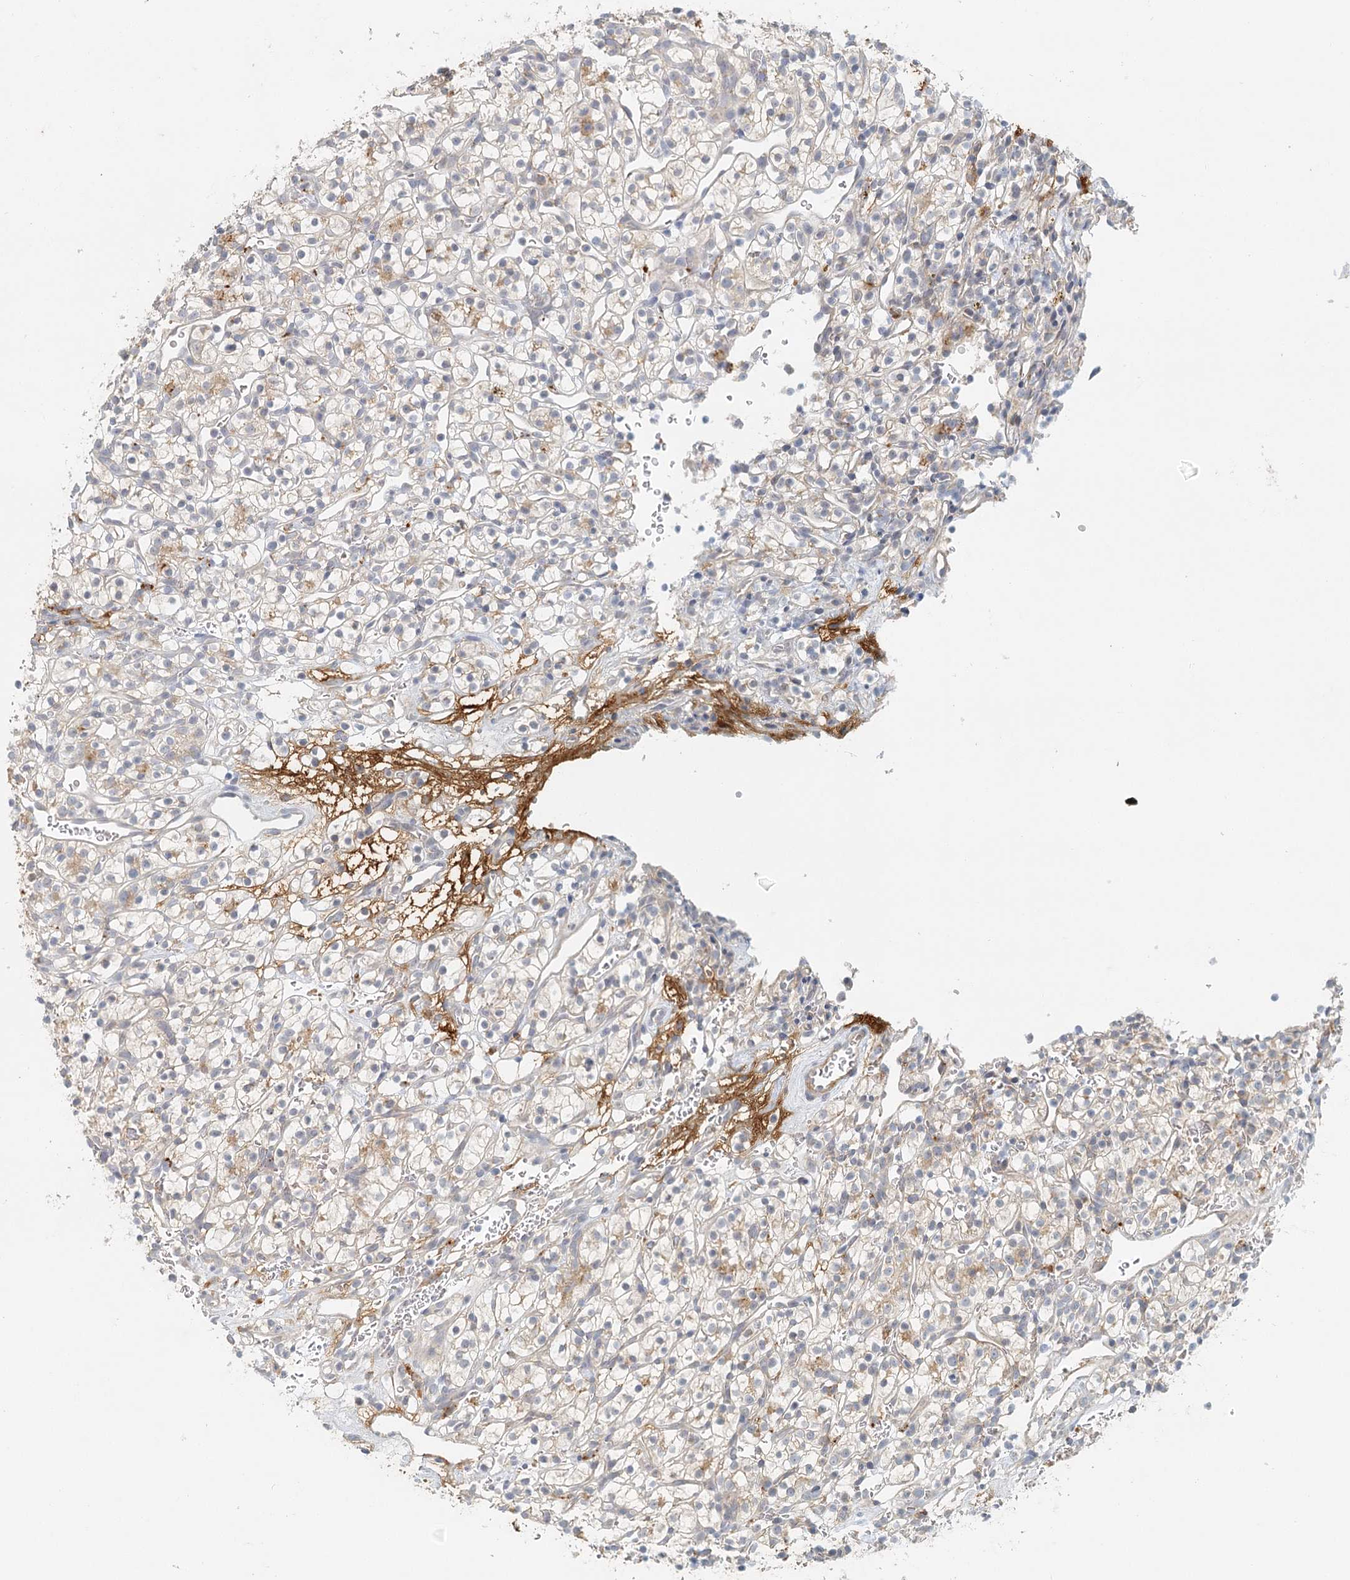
{"staining": {"intensity": "weak", "quantity": "25%-75%", "location": "cytoplasmic/membranous"}, "tissue": "renal cancer", "cell_type": "Tumor cells", "image_type": "cancer", "snomed": [{"axis": "morphology", "description": "Adenocarcinoma, NOS"}, {"axis": "topography", "description": "Kidney"}], "caption": "Protein staining demonstrates weak cytoplasmic/membranous expression in about 25%-75% of tumor cells in renal adenocarcinoma.", "gene": "VSIG1", "patient": {"sex": "female", "age": 57}}